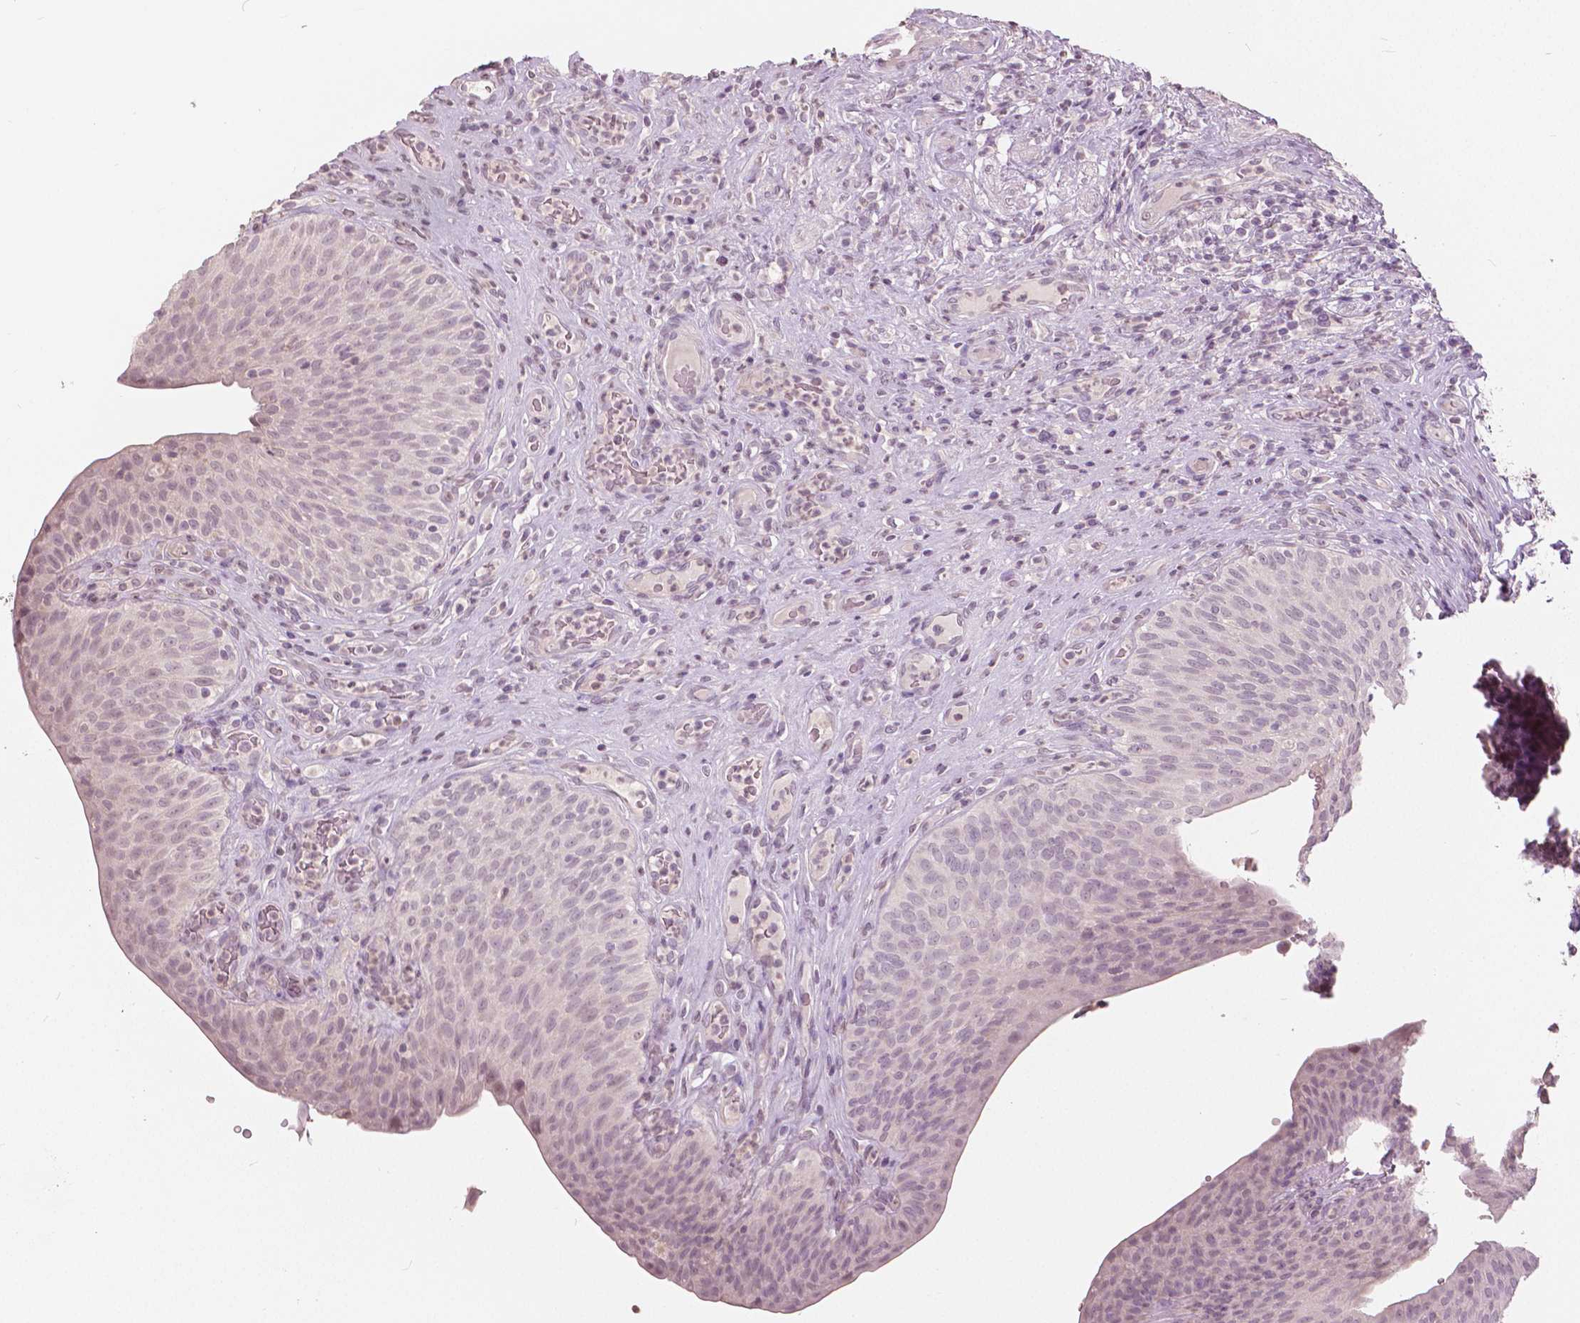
{"staining": {"intensity": "weak", "quantity": "<25%", "location": "nuclear"}, "tissue": "urinary bladder", "cell_type": "Urothelial cells", "image_type": "normal", "snomed": [{"axis": "morphology", "description": "Normal tissue, NOS"}, {"axis": "topography", "description": "Urinary bladder"}, {"axis": "topography", "description": "Peripheral nerve tissue"}], "caption": "This is an immunohistochemistry photomicrograph of unremarkable human urinary bladder. There is no expression in urothelial cells.", "gene": "NANOG", "patient": {"sex": "male", "age": 66}}